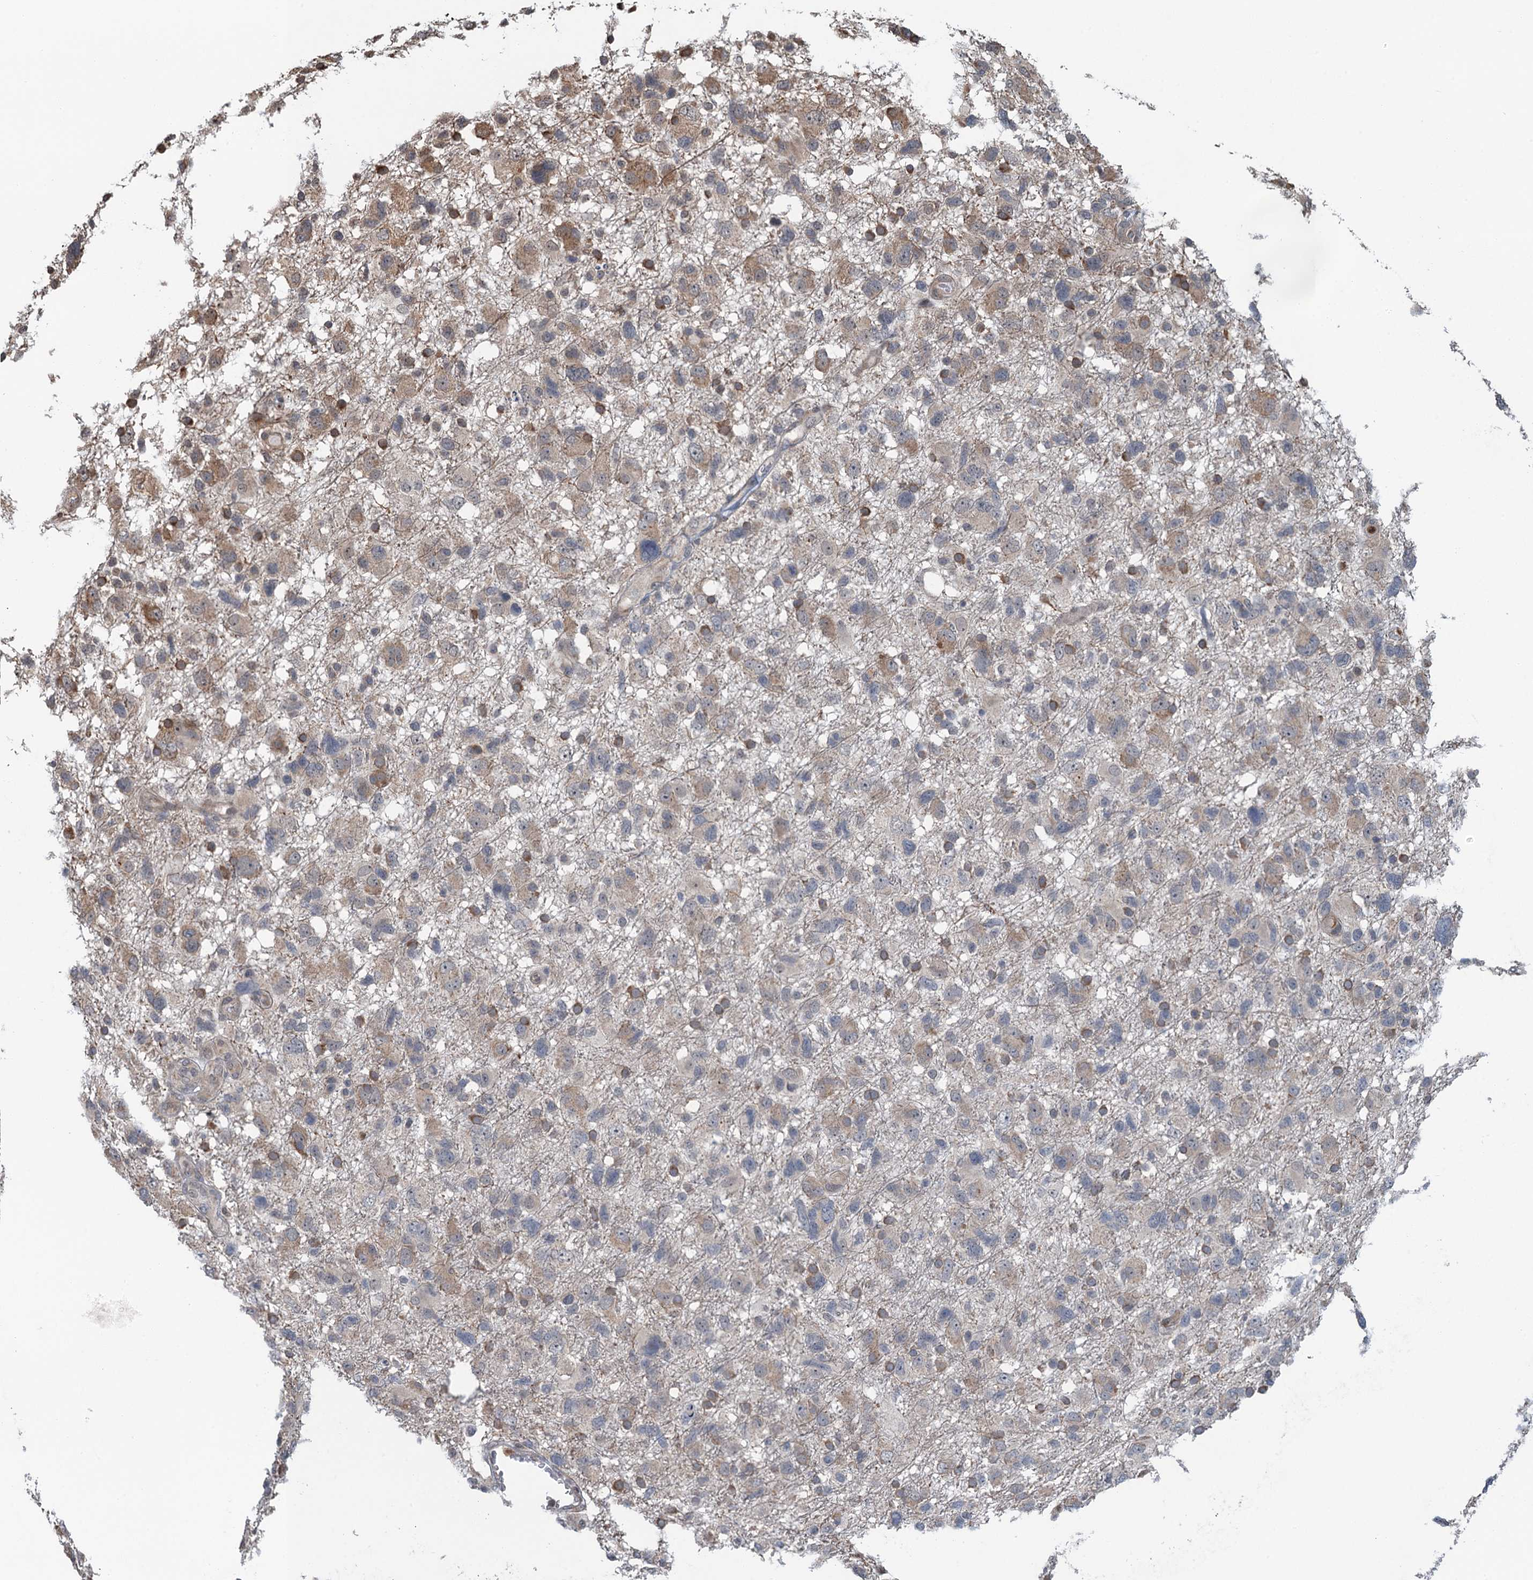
{"staining": {"intensity": "weak", "quantity": "<25%", "location": "cytoplasmic/membranous"}, "tissue": "glioma", "cell_type": "Tumor cells", "image_type": "cancer", "snomed": [{"axis": "morphology", "description": "Glioma, malignant, High grade"}, {"axis": "topography", "description": "Brain"}], "caption": "IHC of human malignant high-grade glioma displays no staining in tumor cells.", "gene": "WHAMM", "patient": {"sex": "male", "age": 61}}